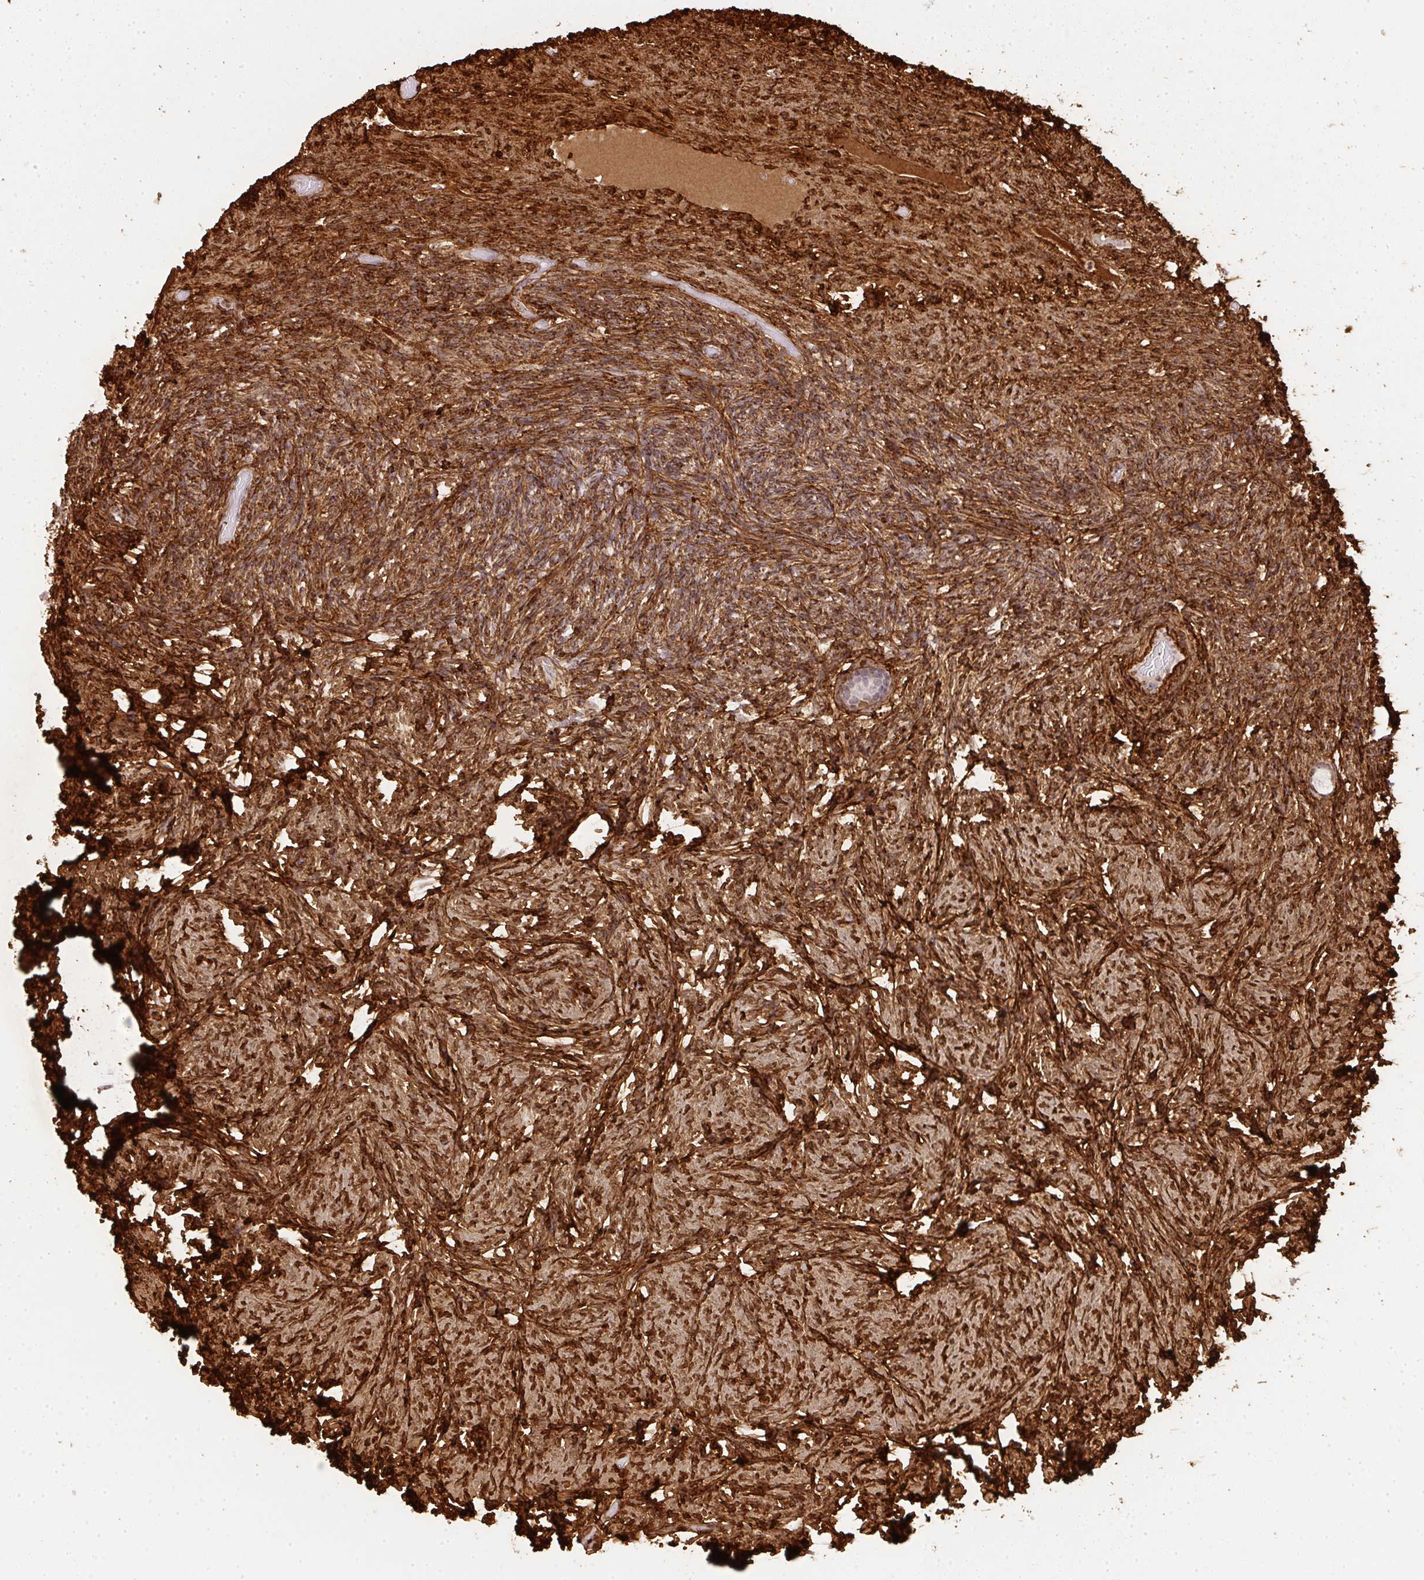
{"staining": {"intensity": "negative", "quantity": "none", "location": "none"}, "tissue": "ovary", "cell_type": "Follicle cells", "image_type": "normal", "snomed": [{"axis": "morphology", "description": "Normal tissue, NOS"}, {"axis": "topography", "description": "Ovary"}], "caption": "This image is of unremarkable ovary stained with immunohistochemistry to label a protein in brown with the nuclei are counter-stained blue. There is no staining in follicle cells.", "gene": "COL3A1", "patient": {"sex": "female", "age": 34}}